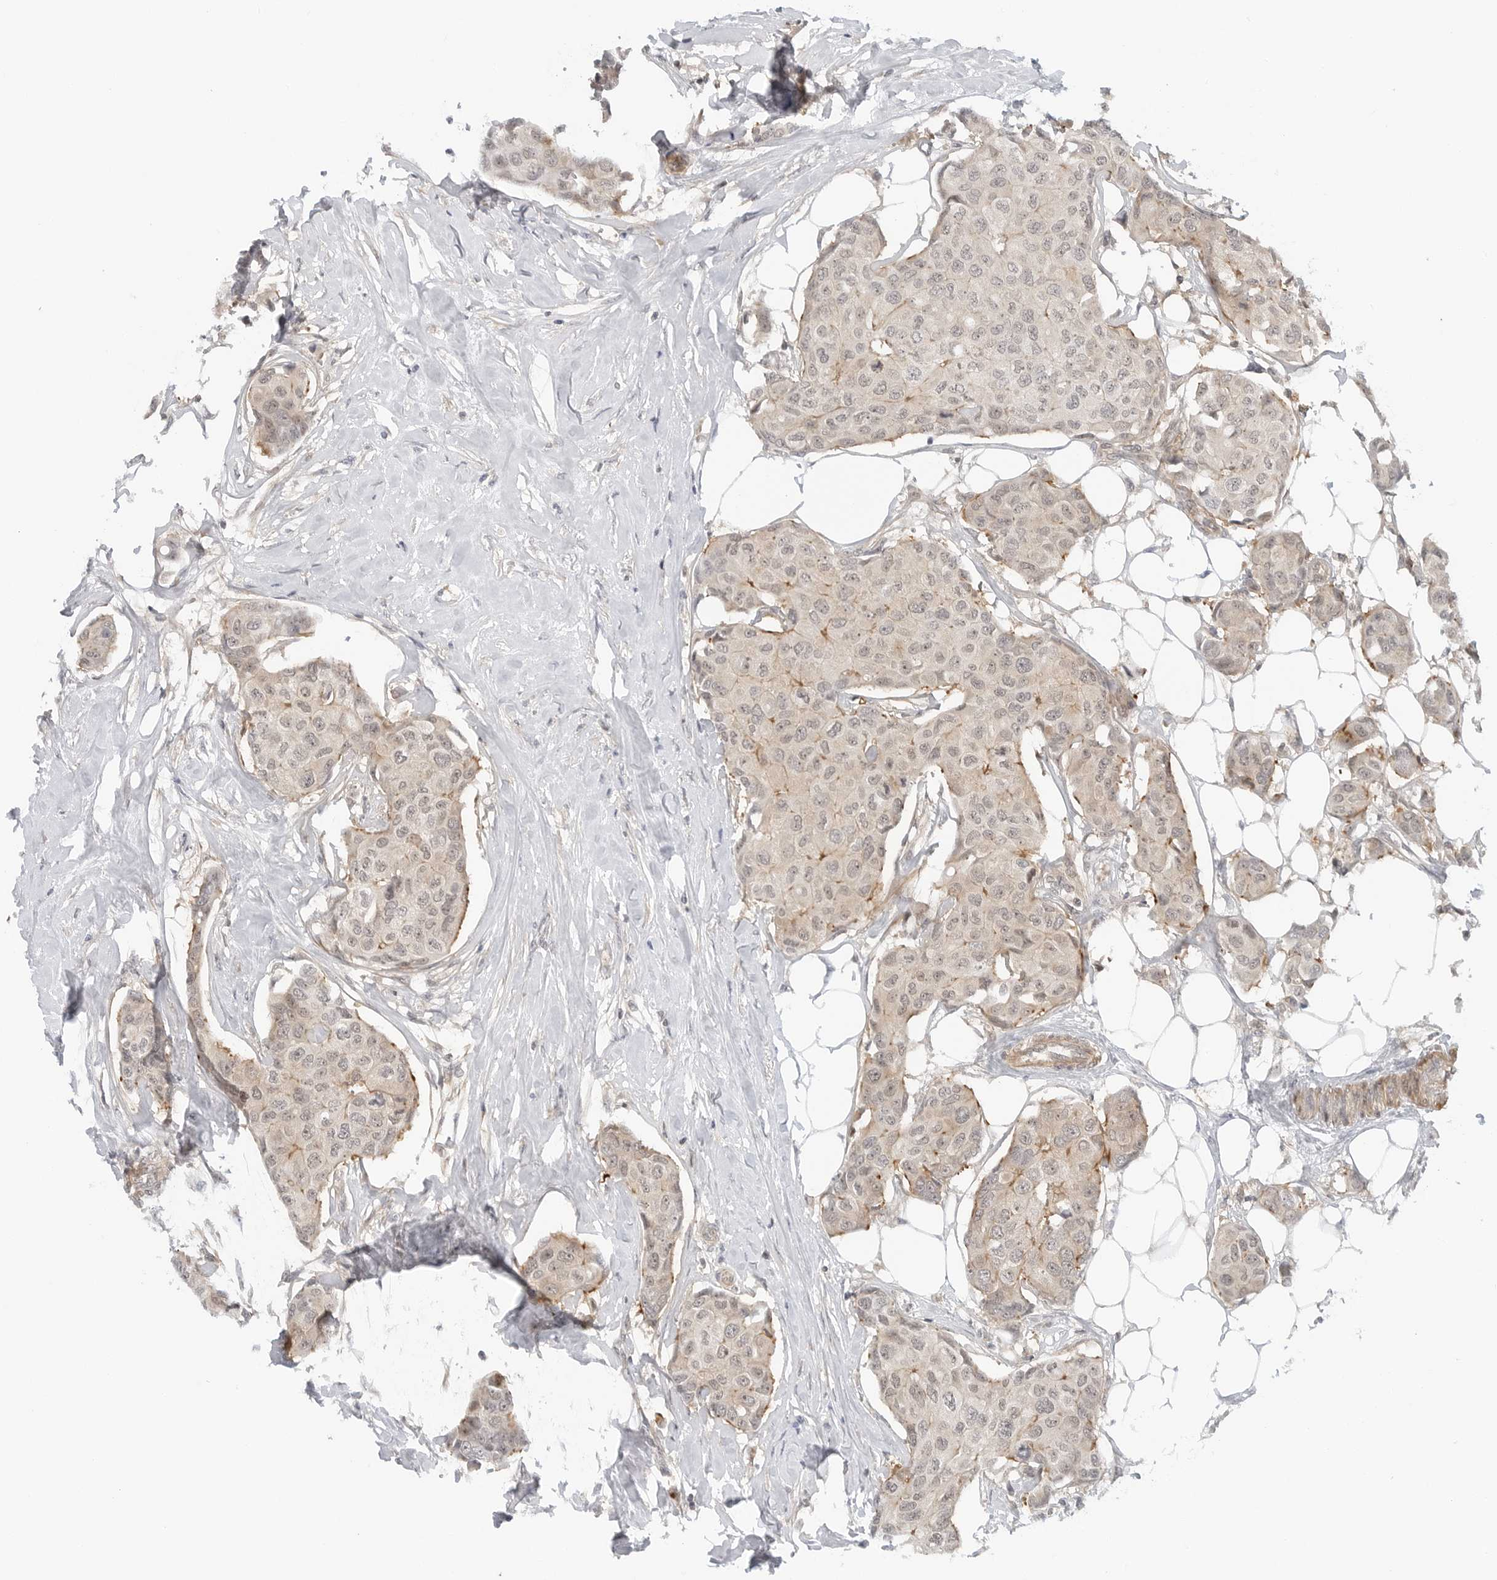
{"staining": {"intensity": "moderate", "quantity": "<25%", "location": "cytoplasmic/membranous"}, "tissue": "breast cancer", "cell_type": "Tumor cells", "image_type": "cancer", "snomed": [{"axis": "morphology", "description": "Duct carcinoma"}, {"axis": "topography", "description": "Breast"}], "caption": "Protein expression by IHC shows moderate cytoplasmic/membranous positivity in approximately <25% of tumor cells in breast cancer.", "gene": "STXBP3", "patient": {"sex": "female", "age": 80}}